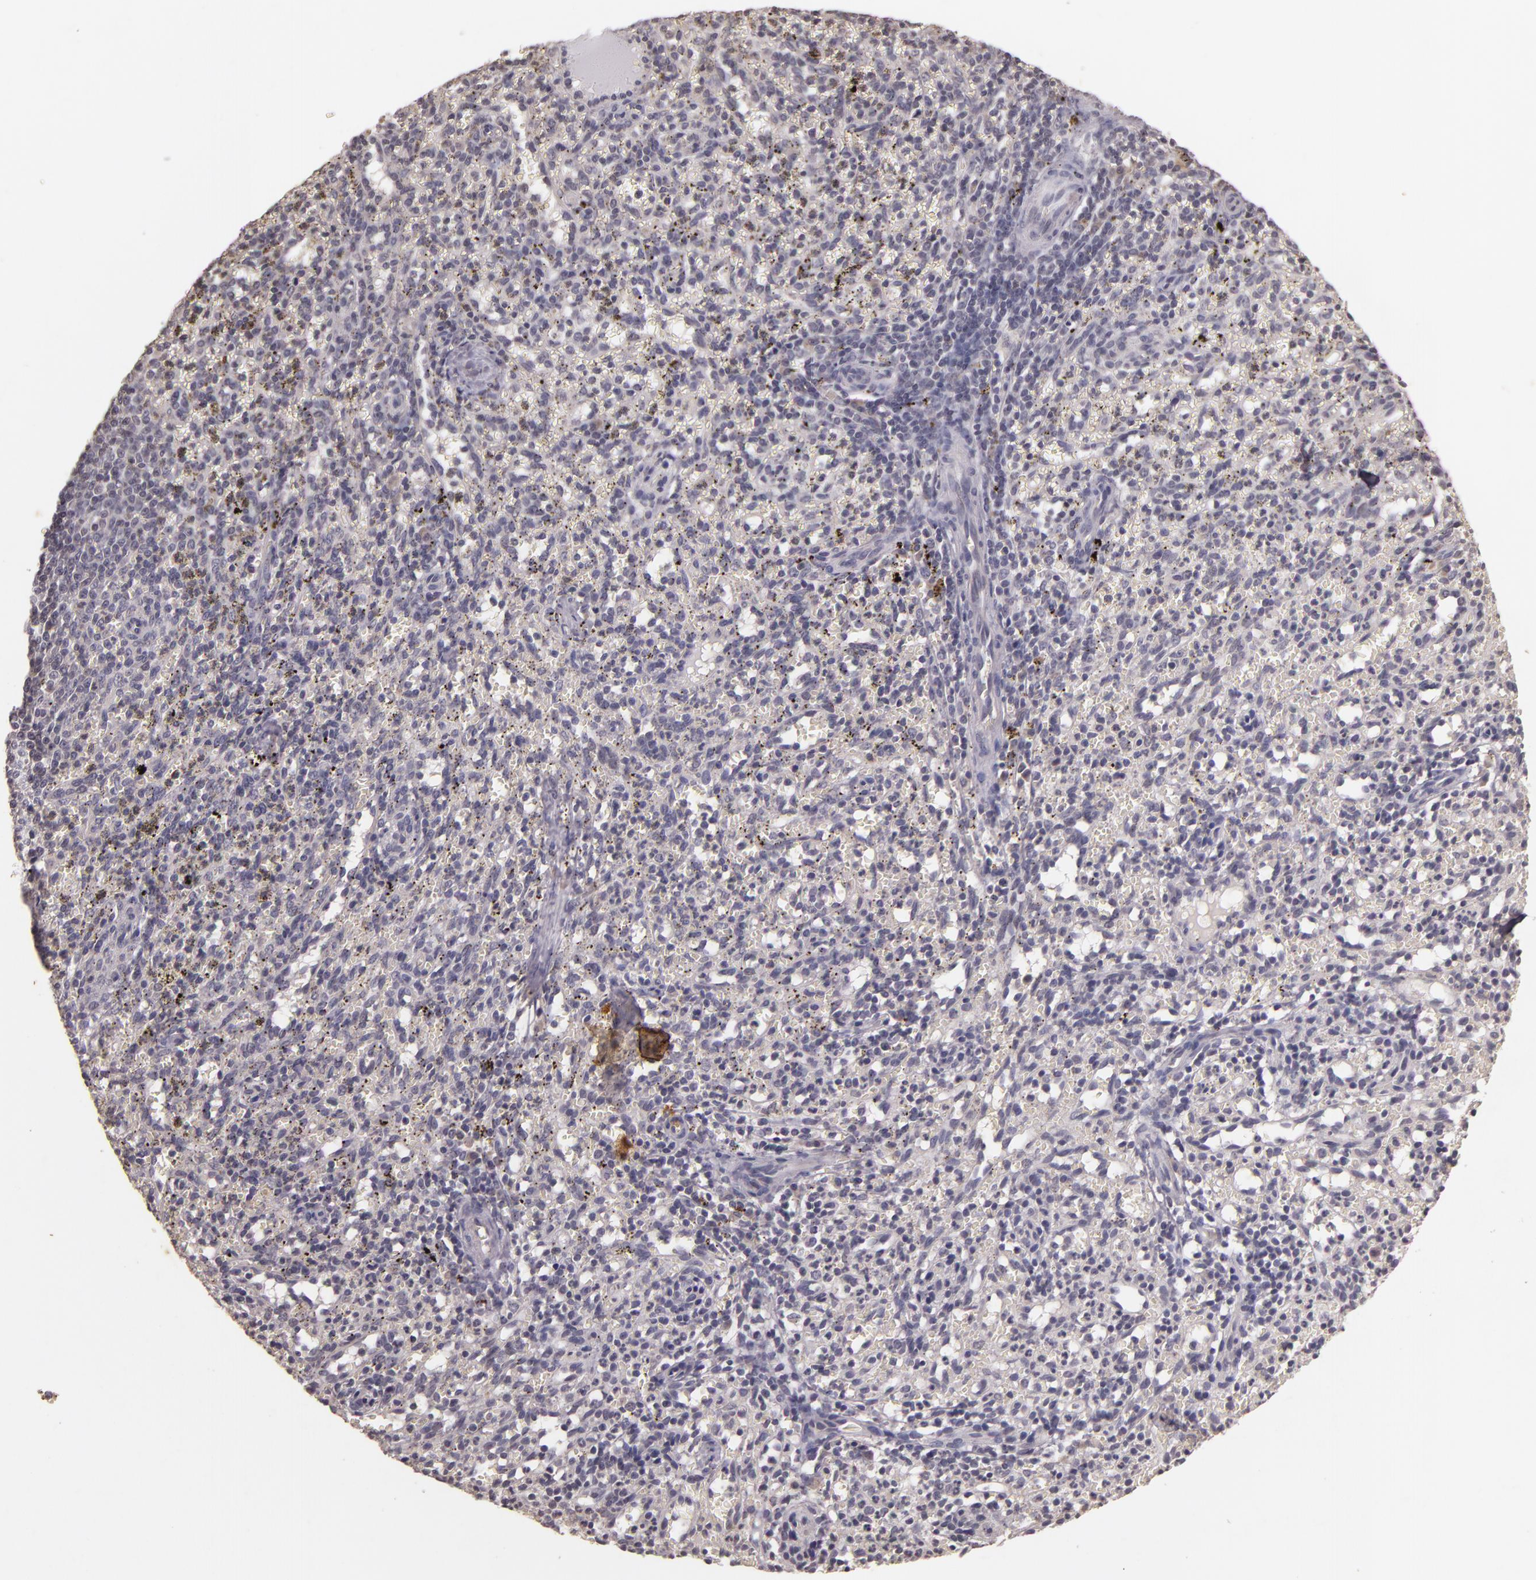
{"staining": {"intensity": "negative", "quantity": "none", "location": "none"}, "tissue": "spleen", "cell_type": "Cells in red pulp", "image_type": "normal", "snomed": [{"axis": "morphology", "description": "Normal tissue, NOS"}, {"axis": "topography", "description": "Spleen"}], "caption": "Cells in red pulp are negative for brown protein staining in normal spleen. (Brightfield microscopy of DAB immunohistochemistry at high magnification).", "gene": "TFF1", "patient": {"sex": "female", "age": 10}}